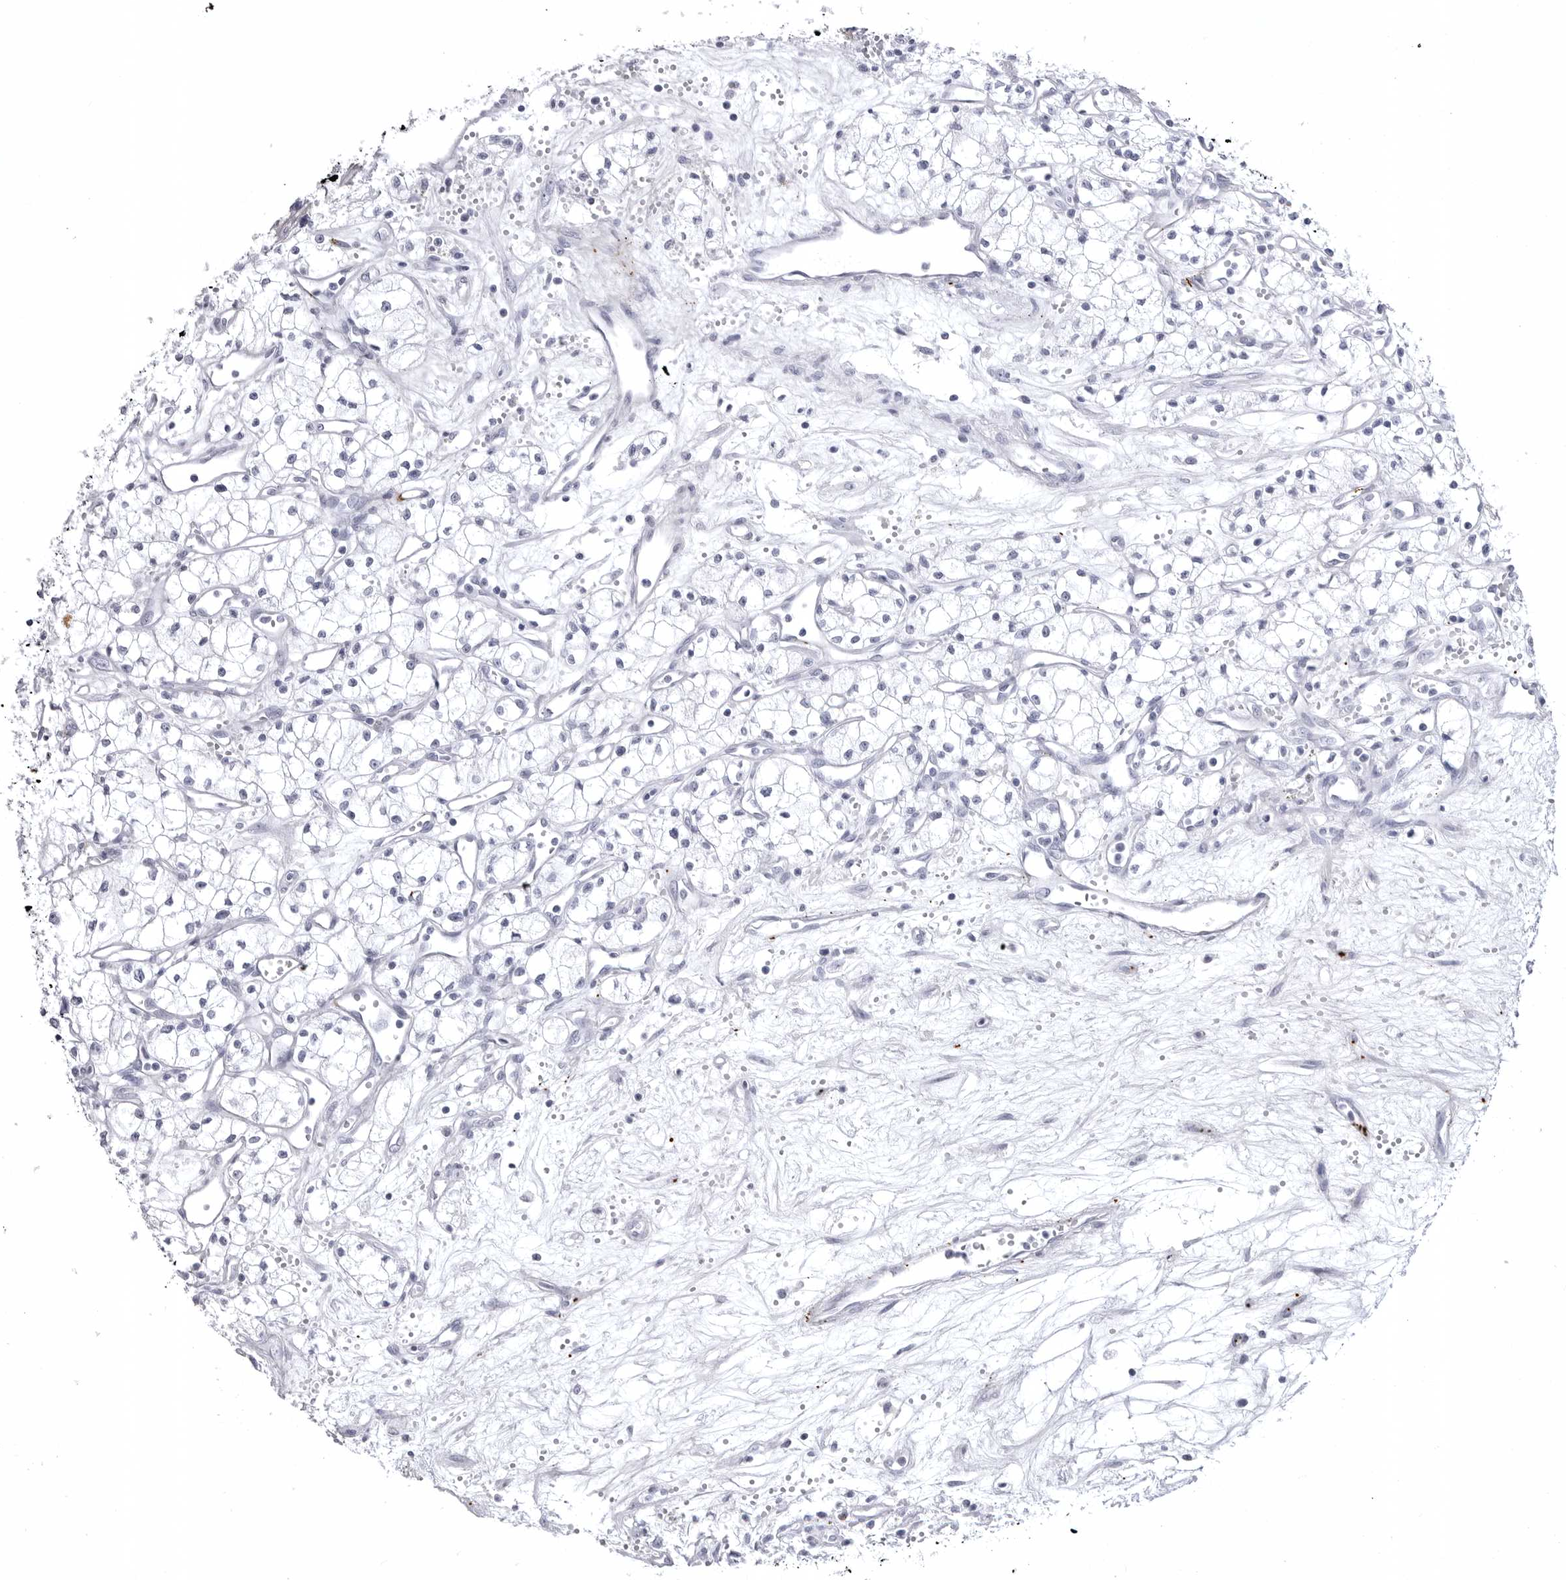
{"staining": {"intensity": "negative", "quantity": "none", "location": "none"}, "tissue": "renal cancer", "cell_type": "Tumor cells", "image_type": "cancer", "snomed": [{"axis": "morphology", "description": "Adenocarcinoma, NOS"}, {"axis": "topography", "description": "Kidney"}], "caption": "Renal cancer was stained to show a protein in brown. There is no significant staining in tumor cells. (Stains: DAB immunohistochemistry (IHC) with hematoxylin counter stain, Microscopy: brightfield microscopy at high magnification).", "gene": "COL26A1", "patient": {"sex": "male", "age": 59}}